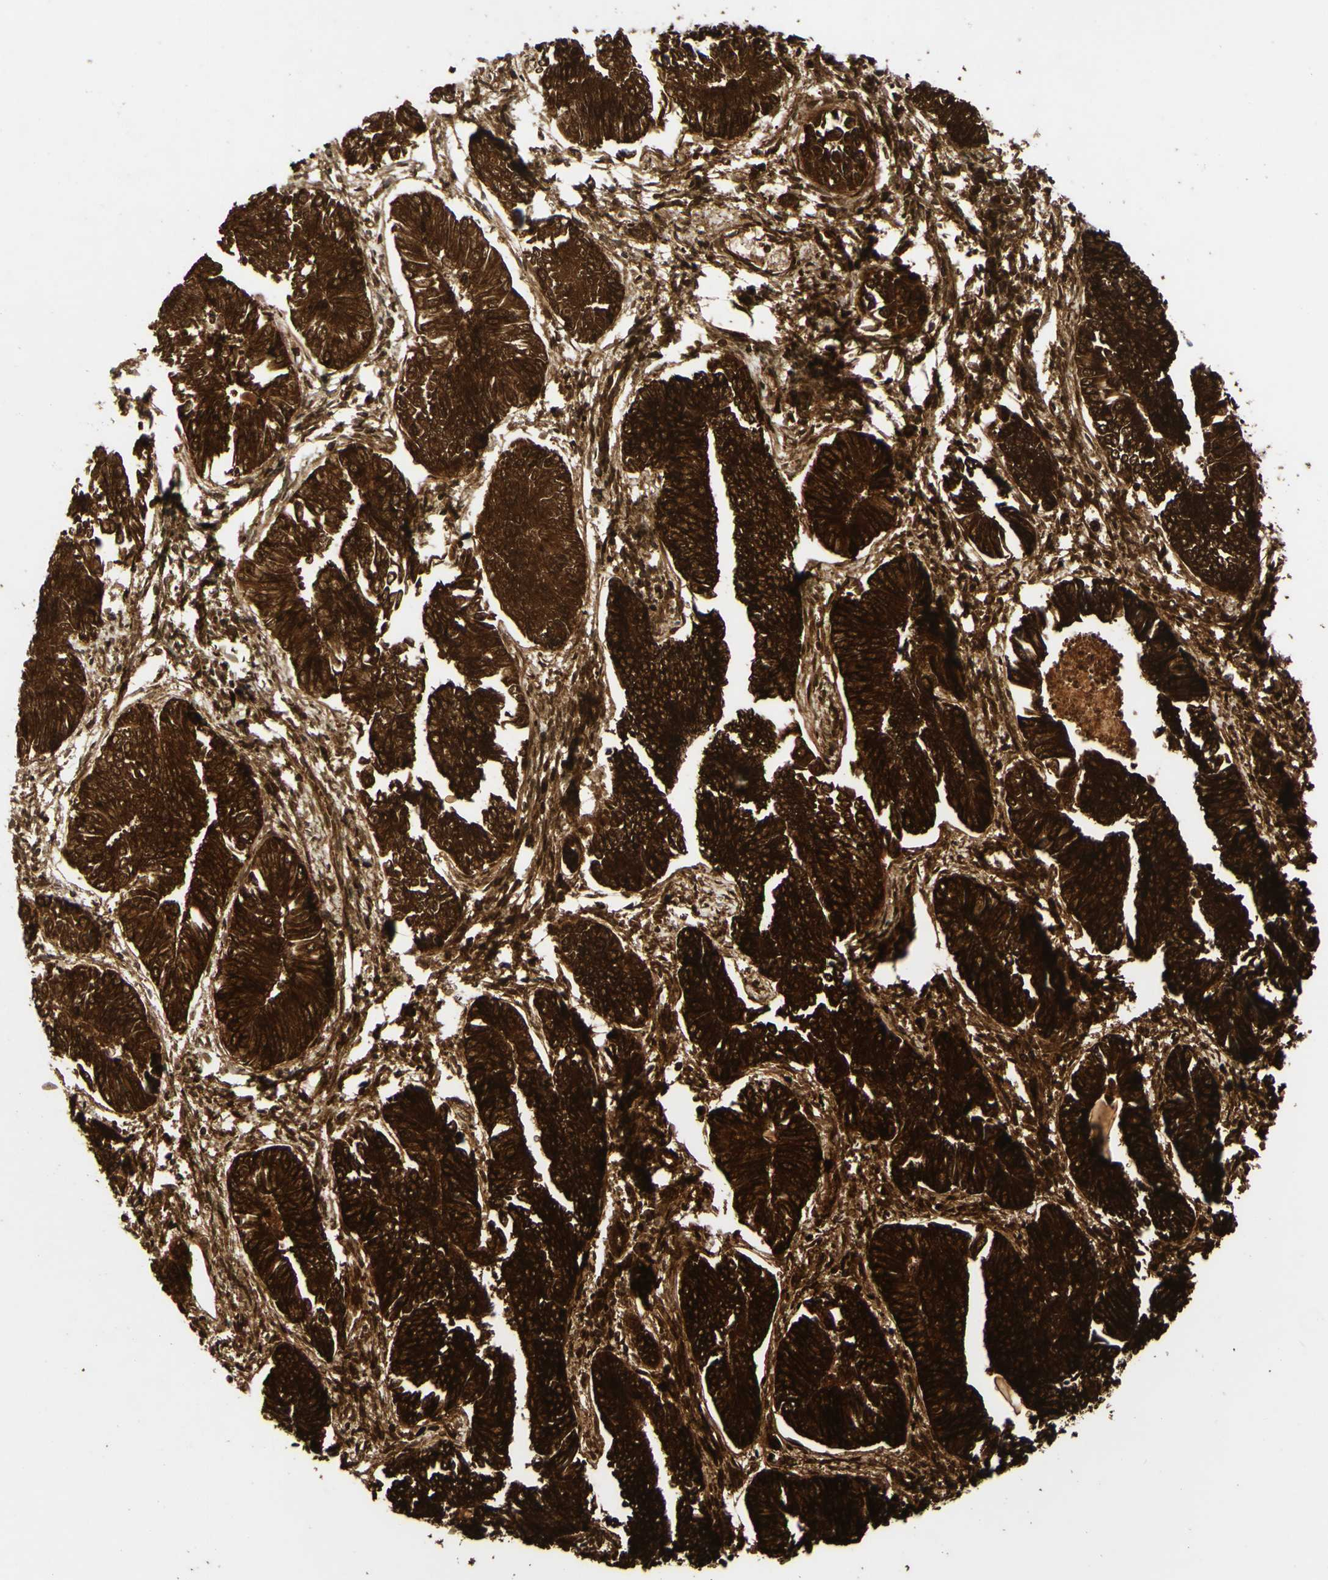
{"staining": {"intensity": "strong", "quantity": ">75%", "location": "cytoplasmic/membranous"}, "tissue": "endometrial cancer", "cell_type": "Tumor cells", "image_type": "cancer", "snomed": [{"axis": "morphology", "description": "Adenocarcinoma, NOS"}, {"axis": "topography", "description": "Endometrium"}], "caption": "Endometrial adenocarcinoma stained for a protein reveals strong cytoplasmic/membranous positivity in tumor cells.", "gene": "PIGR", "patient": {"sex": "female", "age": 53}}